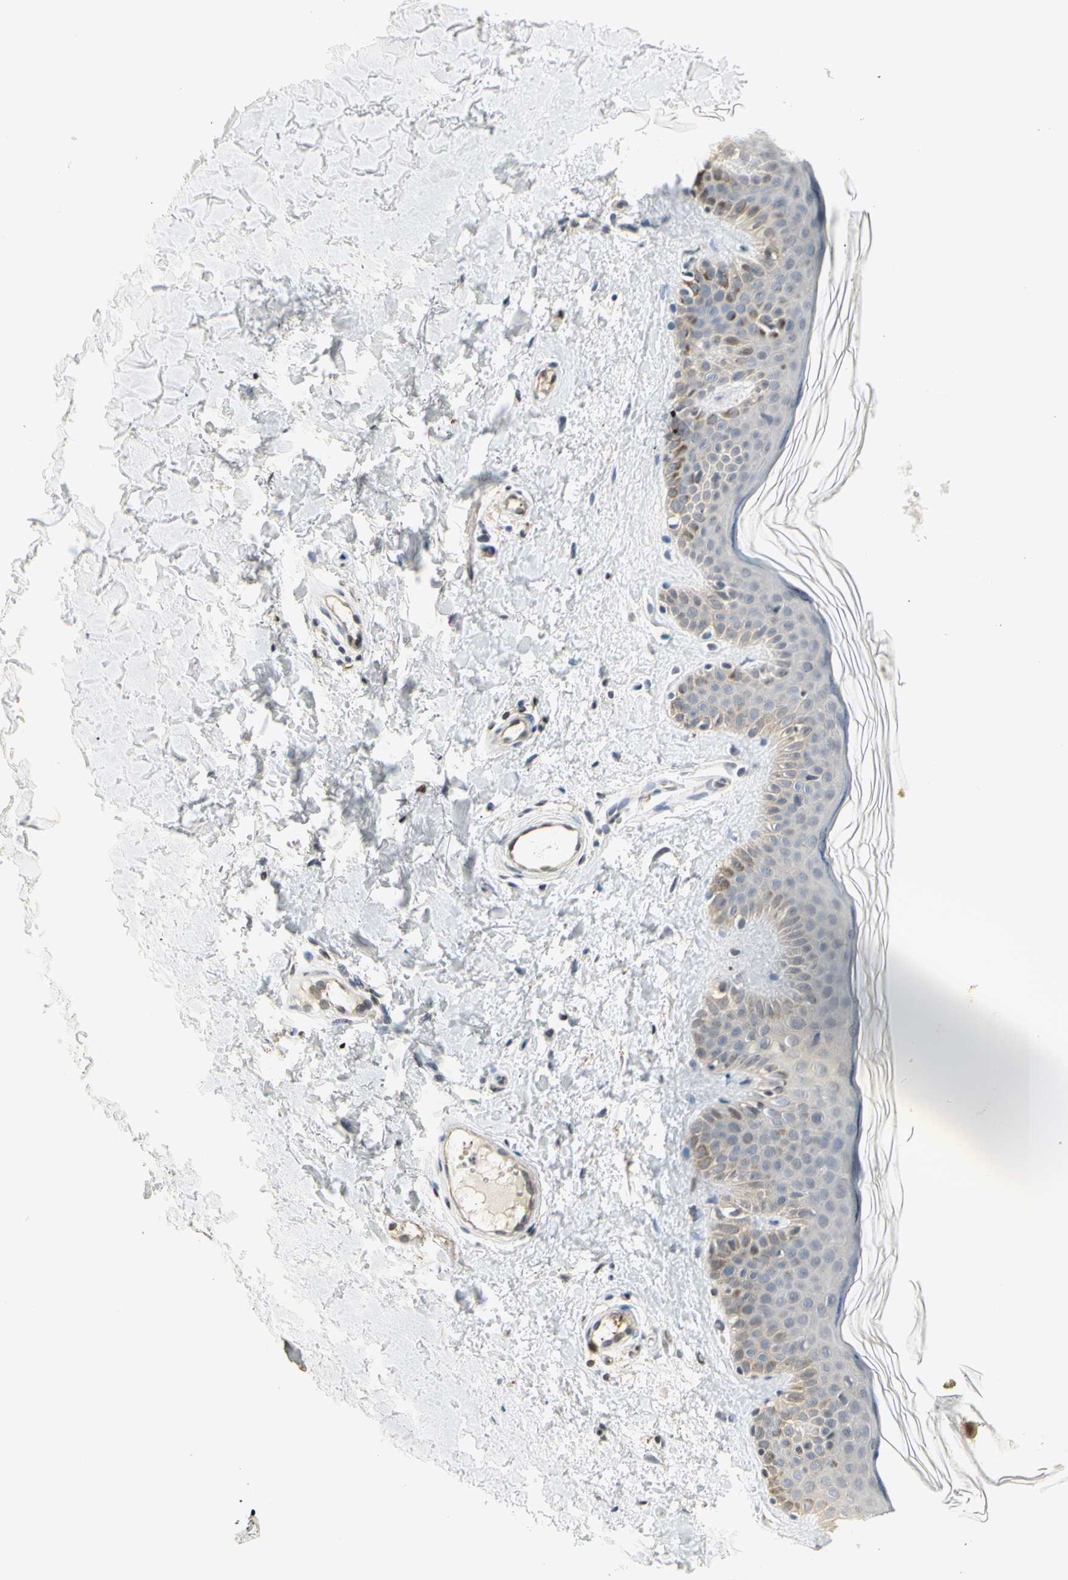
{"staining": {"intensity": "negative", "quantity": "none", "location": "none"}, "tissue": "skin", "cell_type": "Fibroblasts", "image_type": "normal", "snomed": [{"axis": "morphology", "description": "Normal tissue, NOS"}, {"axis": "topography", "description": "Skin"}], "caption": "Histopathology image shows no significant protein expression in fibroblasts of benign skin. (DAB (3,3'-diaminobenzidine) IHC, high magnification).", "gene": "IMPG2", "patient": {"sex": "male", "age": 67}}